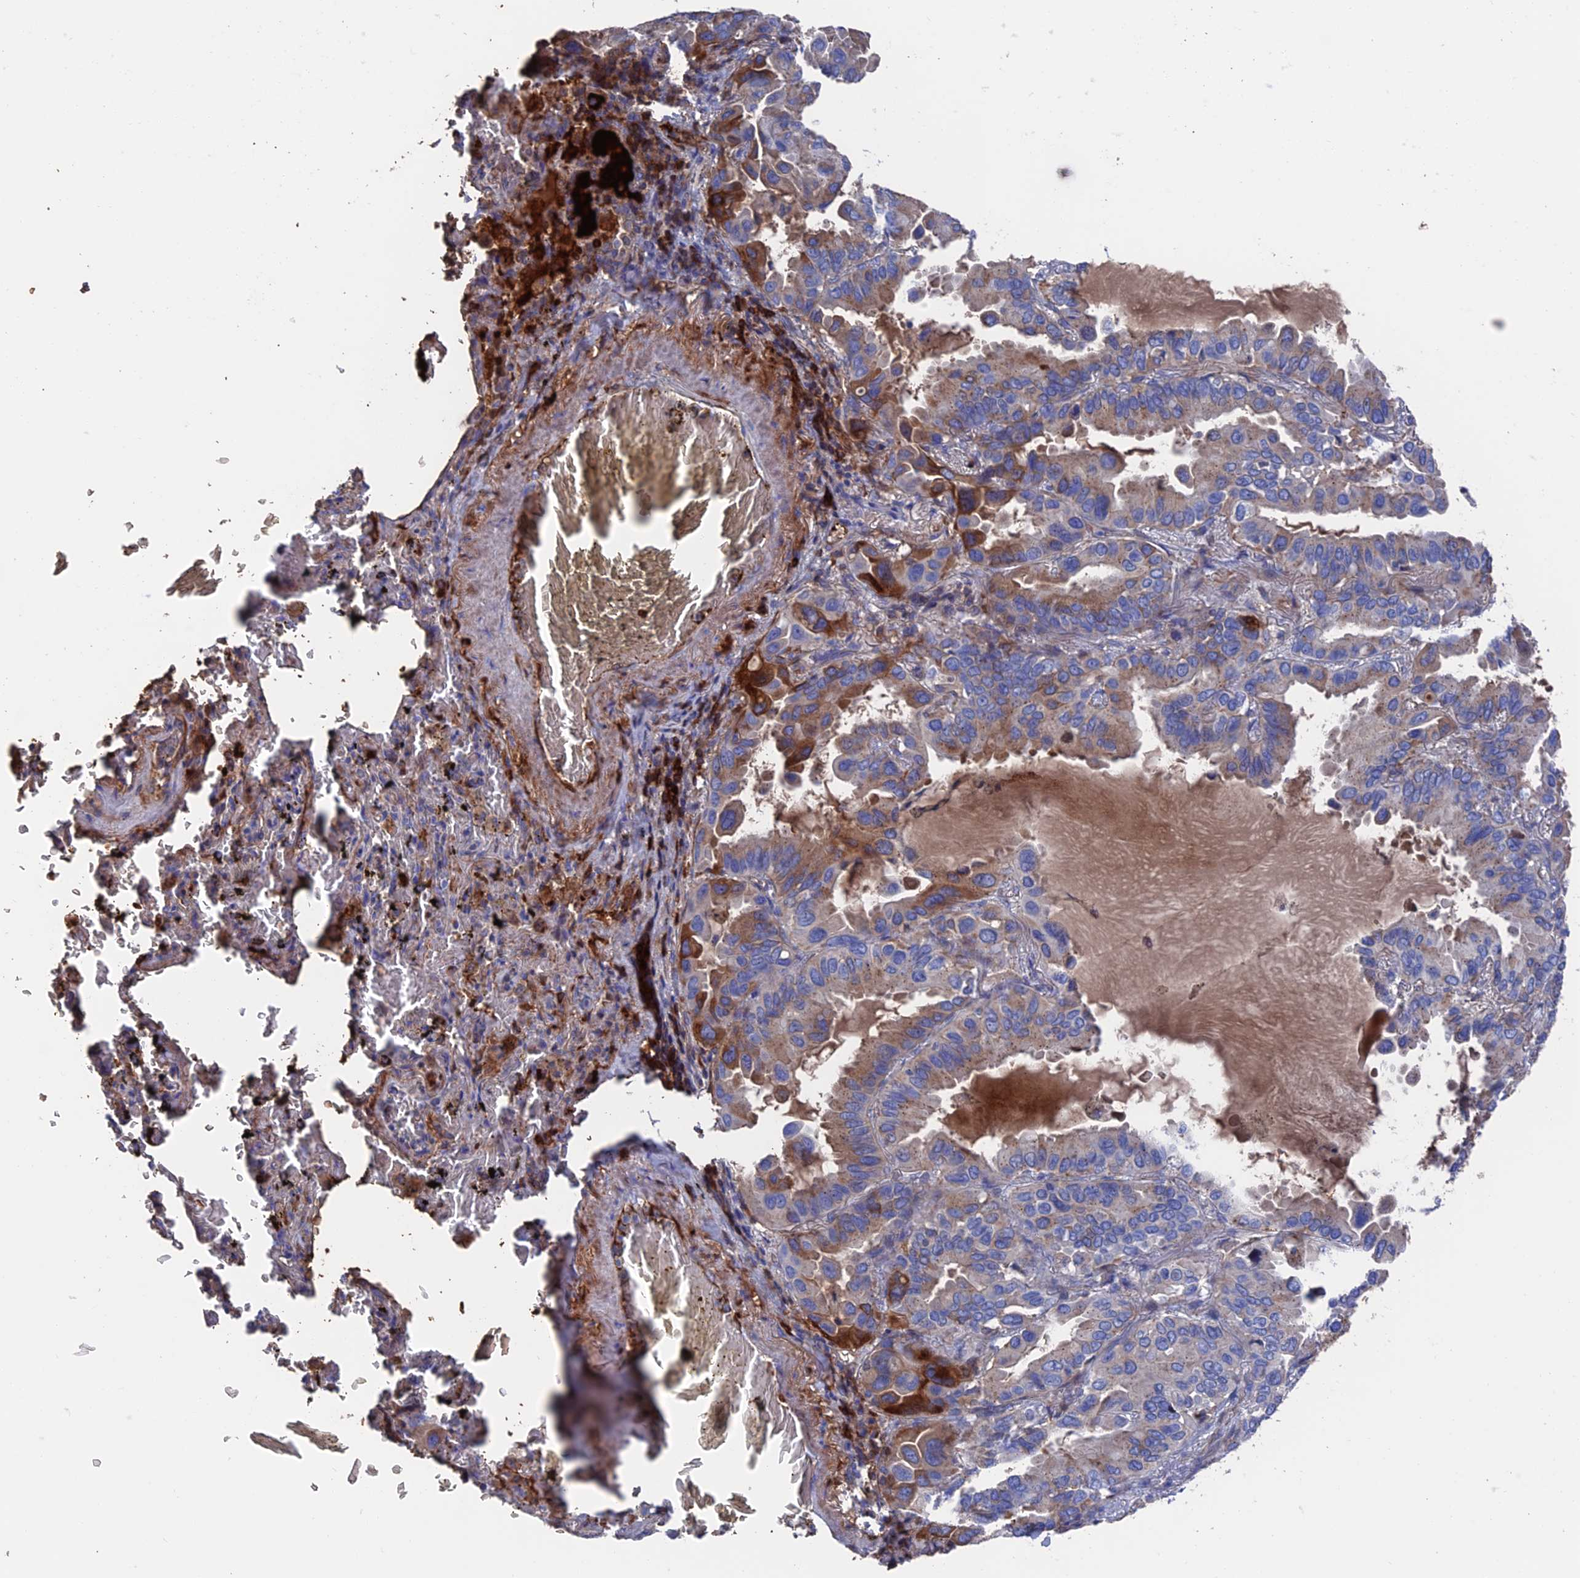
{"staining": {"intensity": "moderate", "quantity": "25%-75%", "location": "cytoplasmic/membranous"}, "tissue": "lung cancer", "cell_type": "Tumor cells", "image_type": "cancer", "snomed": [{"axis": "morphology", "description": "Adenocarcinoma, NOS"}, {"axis": "topography", "description": "Lung"}], "caption": "About 25%-75% of tumor cells in human adenocarcinoma (lung) show moderate cytoplasmic/membranous protein positivity as visualized by brown immunohistochemical staining.", "gene": "HPF1", "patient": {"sex": "male", "age": 64}}